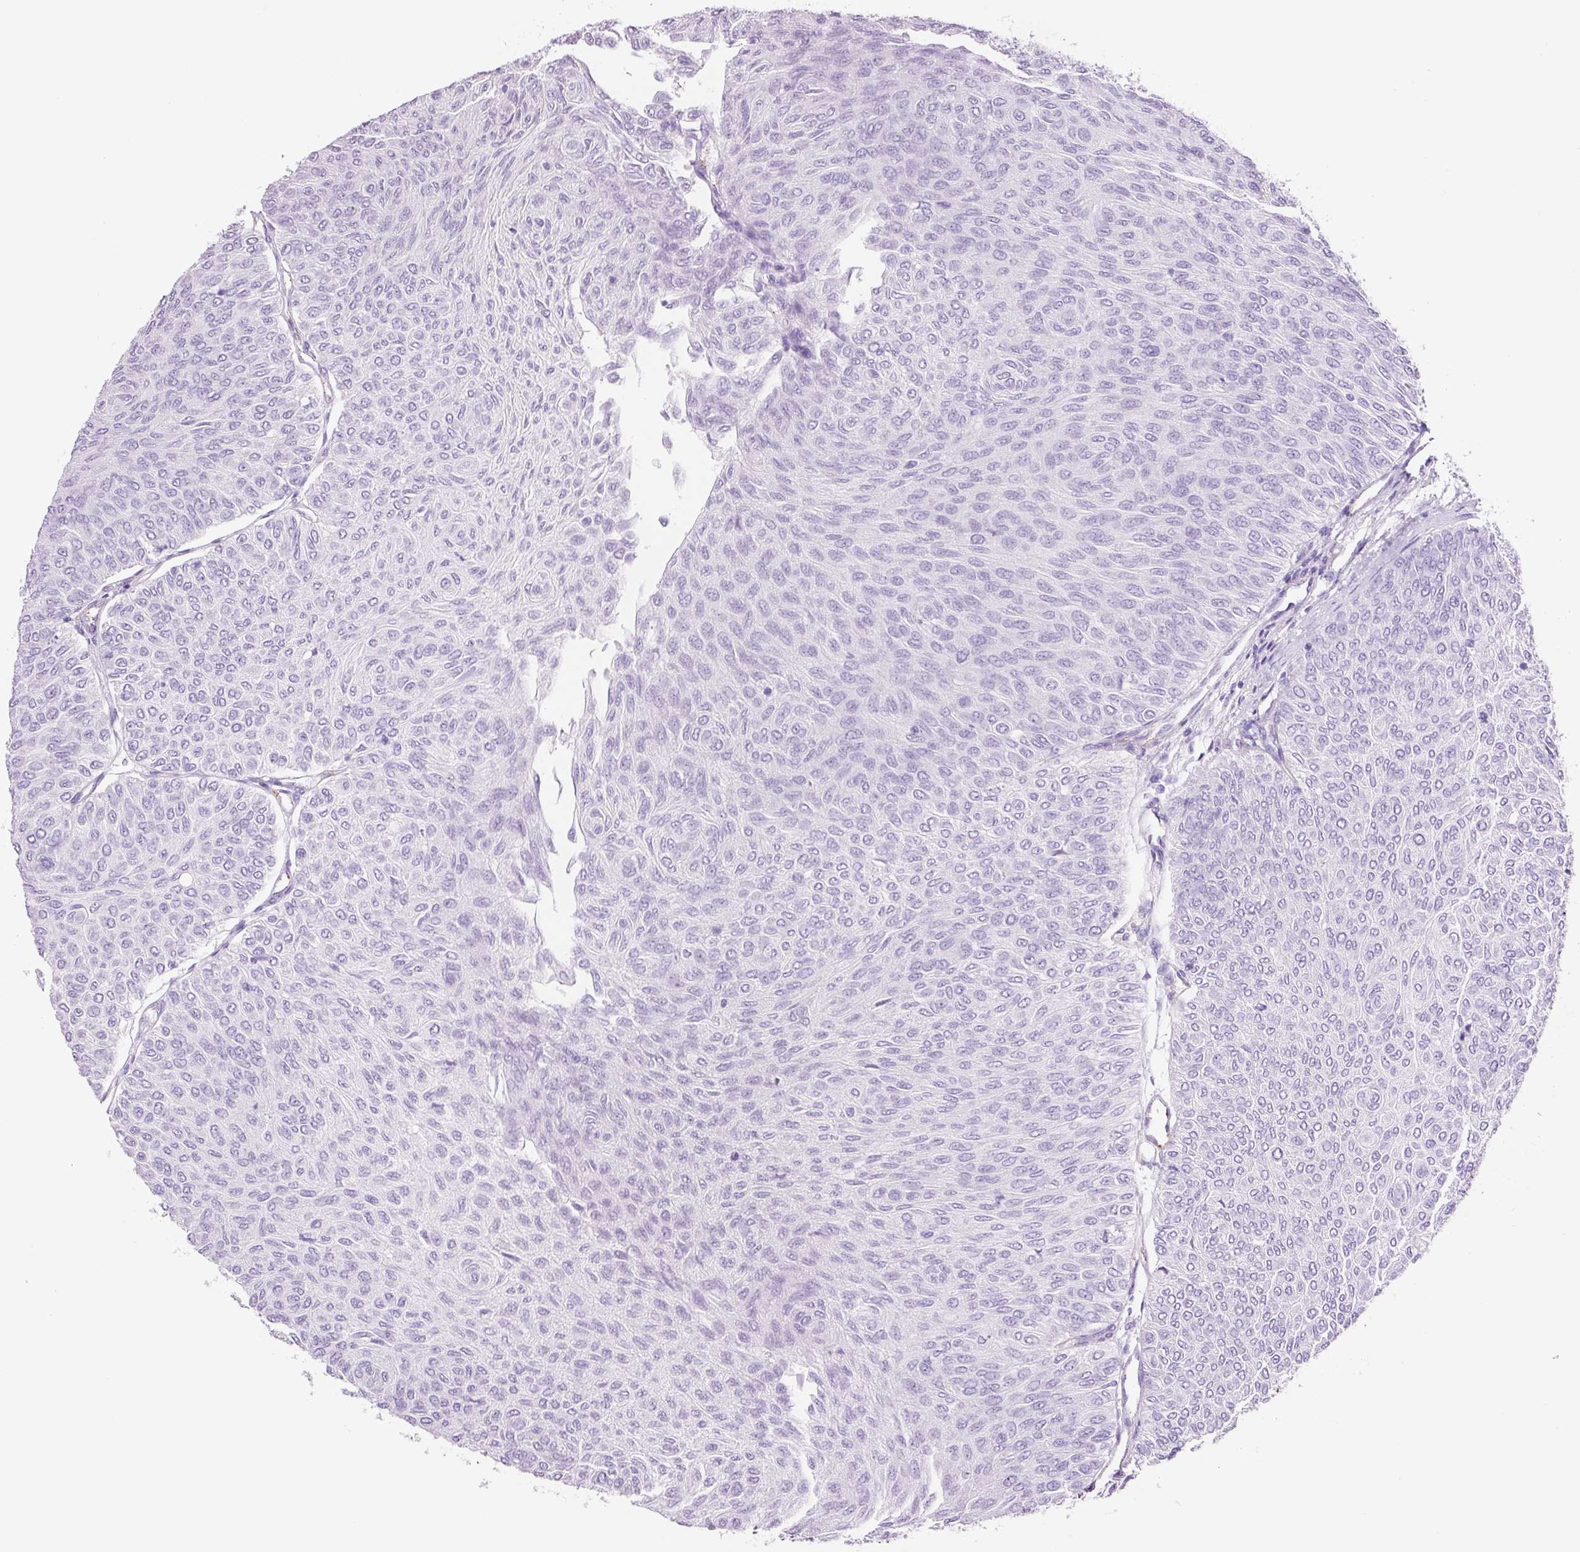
{"staining": {"intensity": "negative", "quantity": "none", "location": "none"}, "tissue": "urothelial cancer", "cell_type": "Tumor cells", "image_type": "cancer", "snomed": [{"axis": "morphology", "description": "Urothelial carcinoma, Low grade"}, {"axis": "topography", "description": "Urinary bladder"}], "caption": "There is no significant expression in tumor cells of low-grade urothelial carcinoma.", "gene": "ADSS1", "patient": {"sex": "male", "age": 78}}